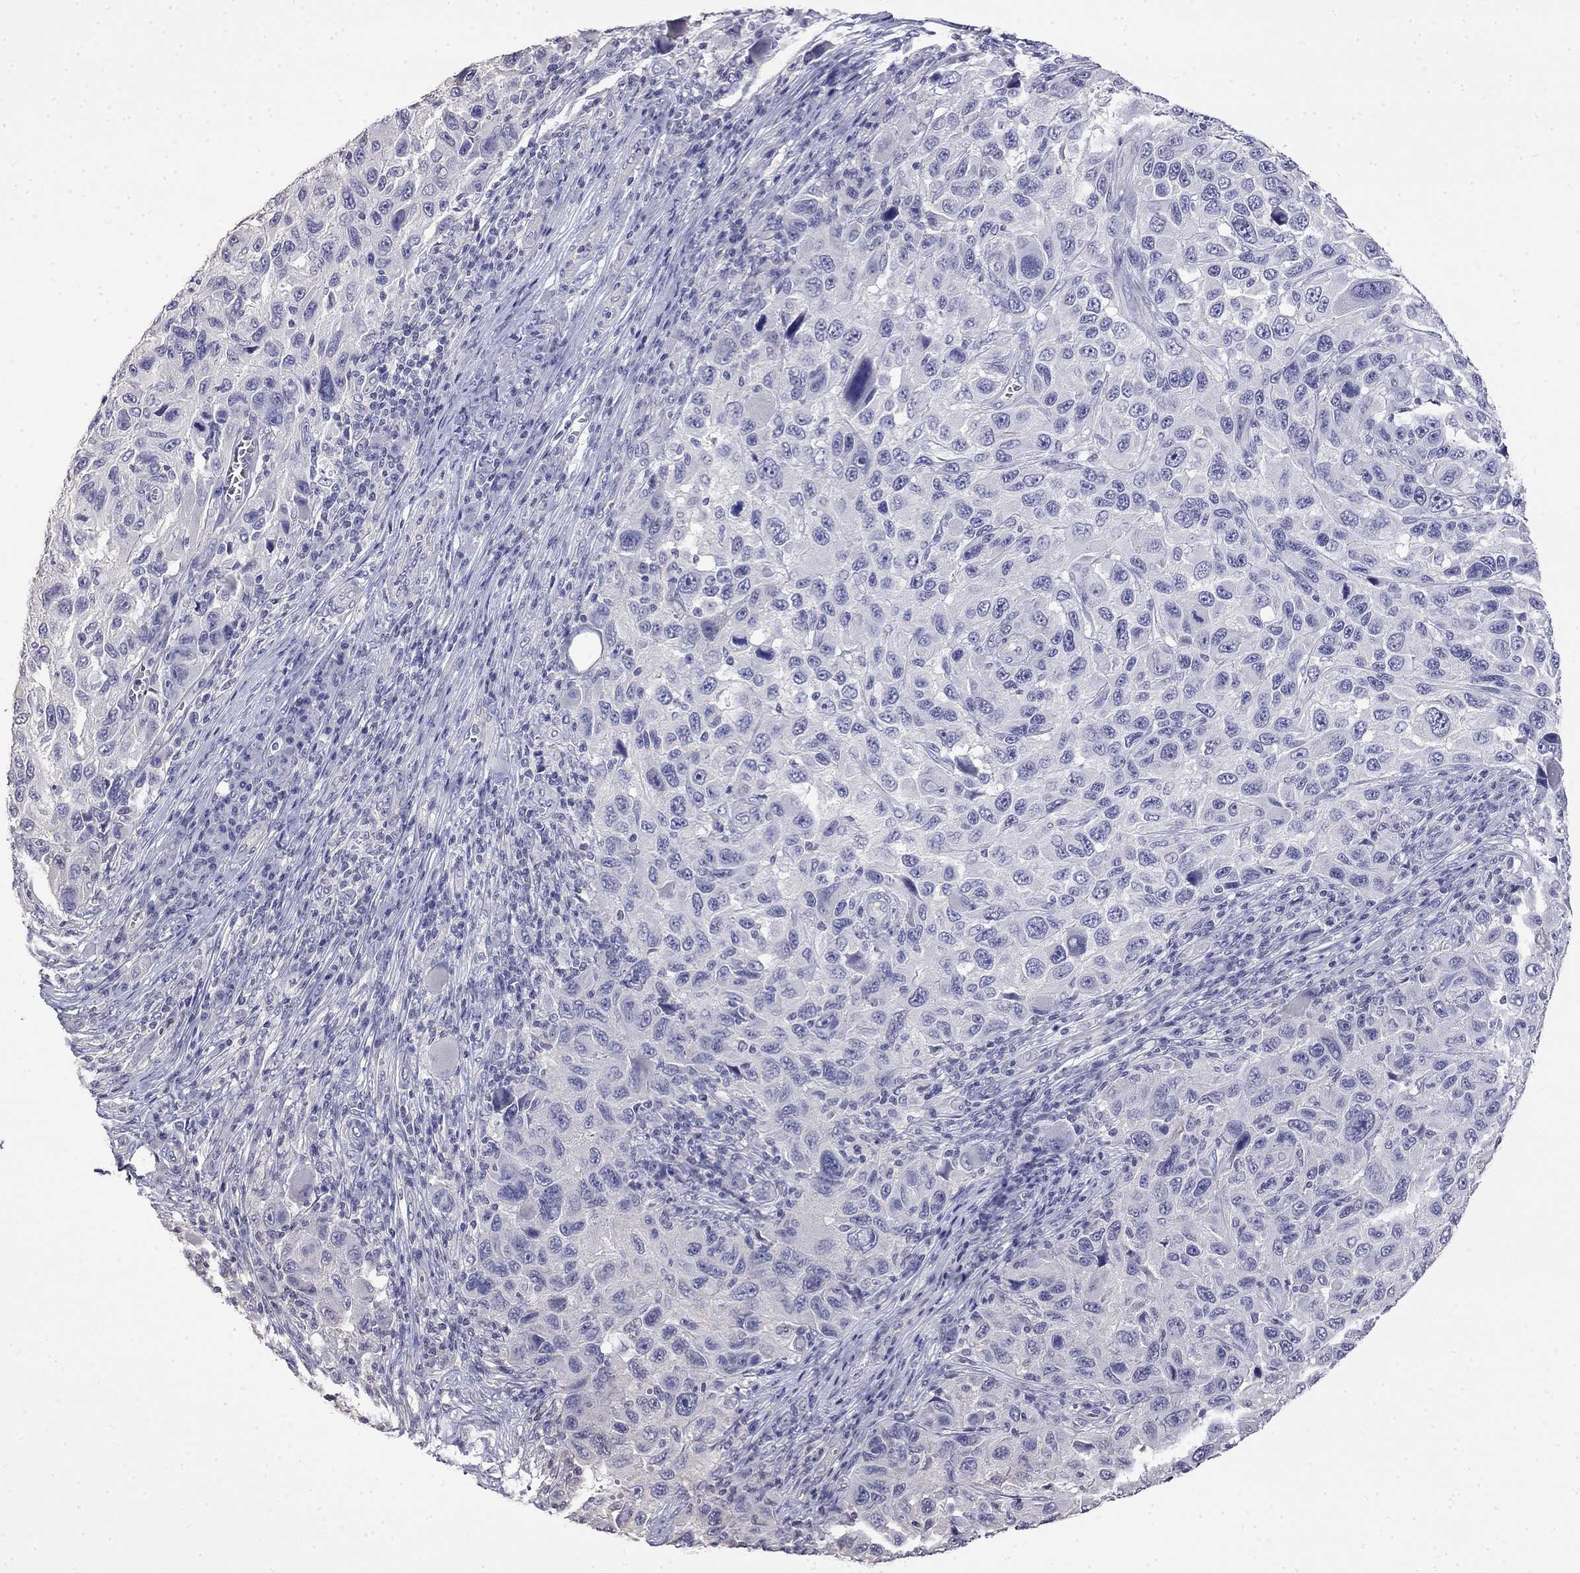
{"staining": {"intensity": "negative", "quantity": "none", "location": "none"}, "tissue": "melanoma", "cell_type": "Tumor cells", "image_type": "cancer", "snomed": [{"axis": "morphology", "description": "Malignant melanoma, NOS"}, {"axis": "topography", "description": "Skin"}], "caption": "This is an immunohistochemistry micrograph of human melanoma. There is no expression in tumor cells.", "gene": "GUCA1B", "patient": {"sex": "male", "age": 53}}